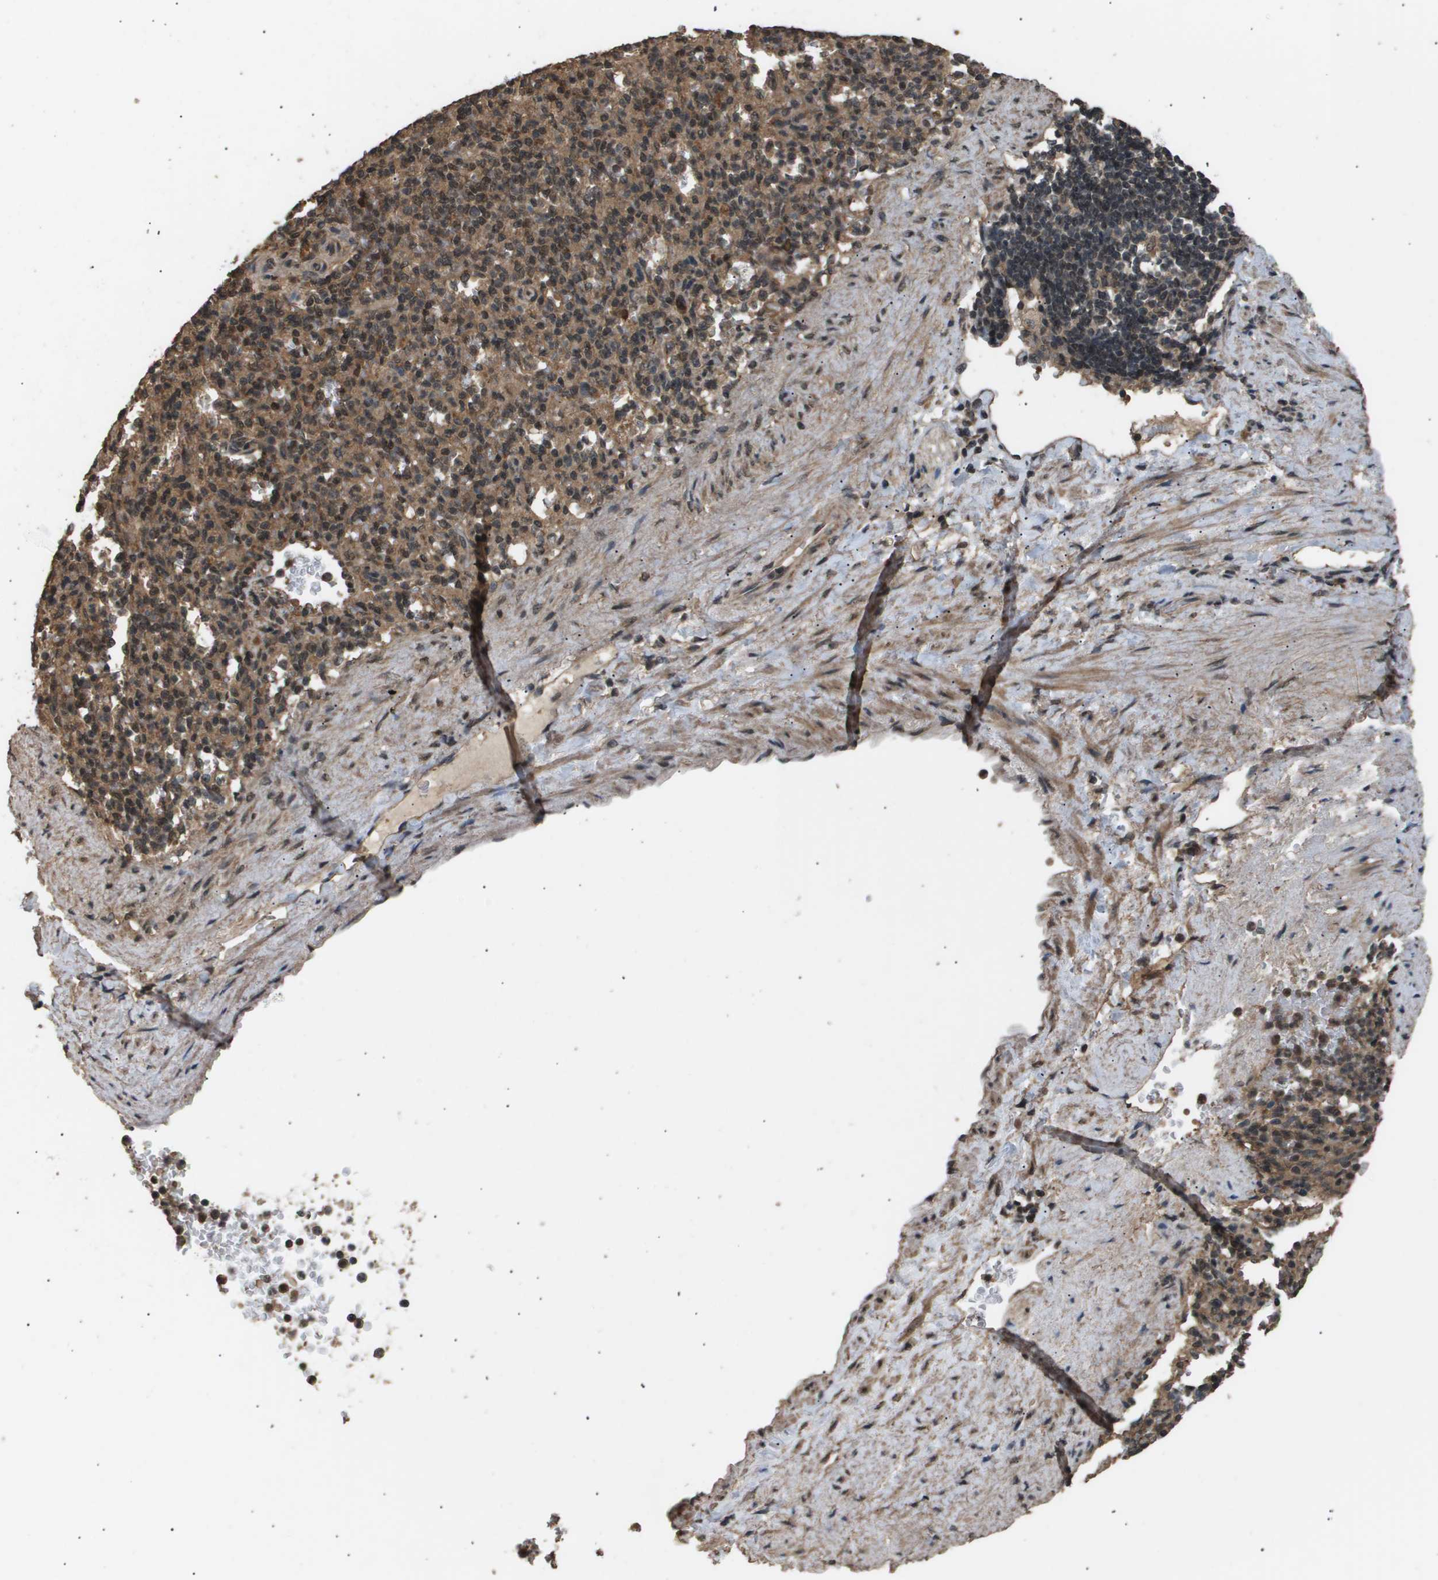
{"staining": {"intensity": "moderate", "quantity": ">75%", "location": "nuclear"}, "tissue": "spleen", "cell_type": "Cells in red pulp", "image_type": "normal", "snomed": [{"axis": "morphology", "description": "Normal tissue, NOS"}, {"axis": "topography", "description": "Spleen"}], "caption": "Protein expression analysis of benign spleen reveals moderate nuclear positivity in about >75% of cells in red pulp.", "gene": "ING1", "patient": {"sex": "female", "age": 74}}